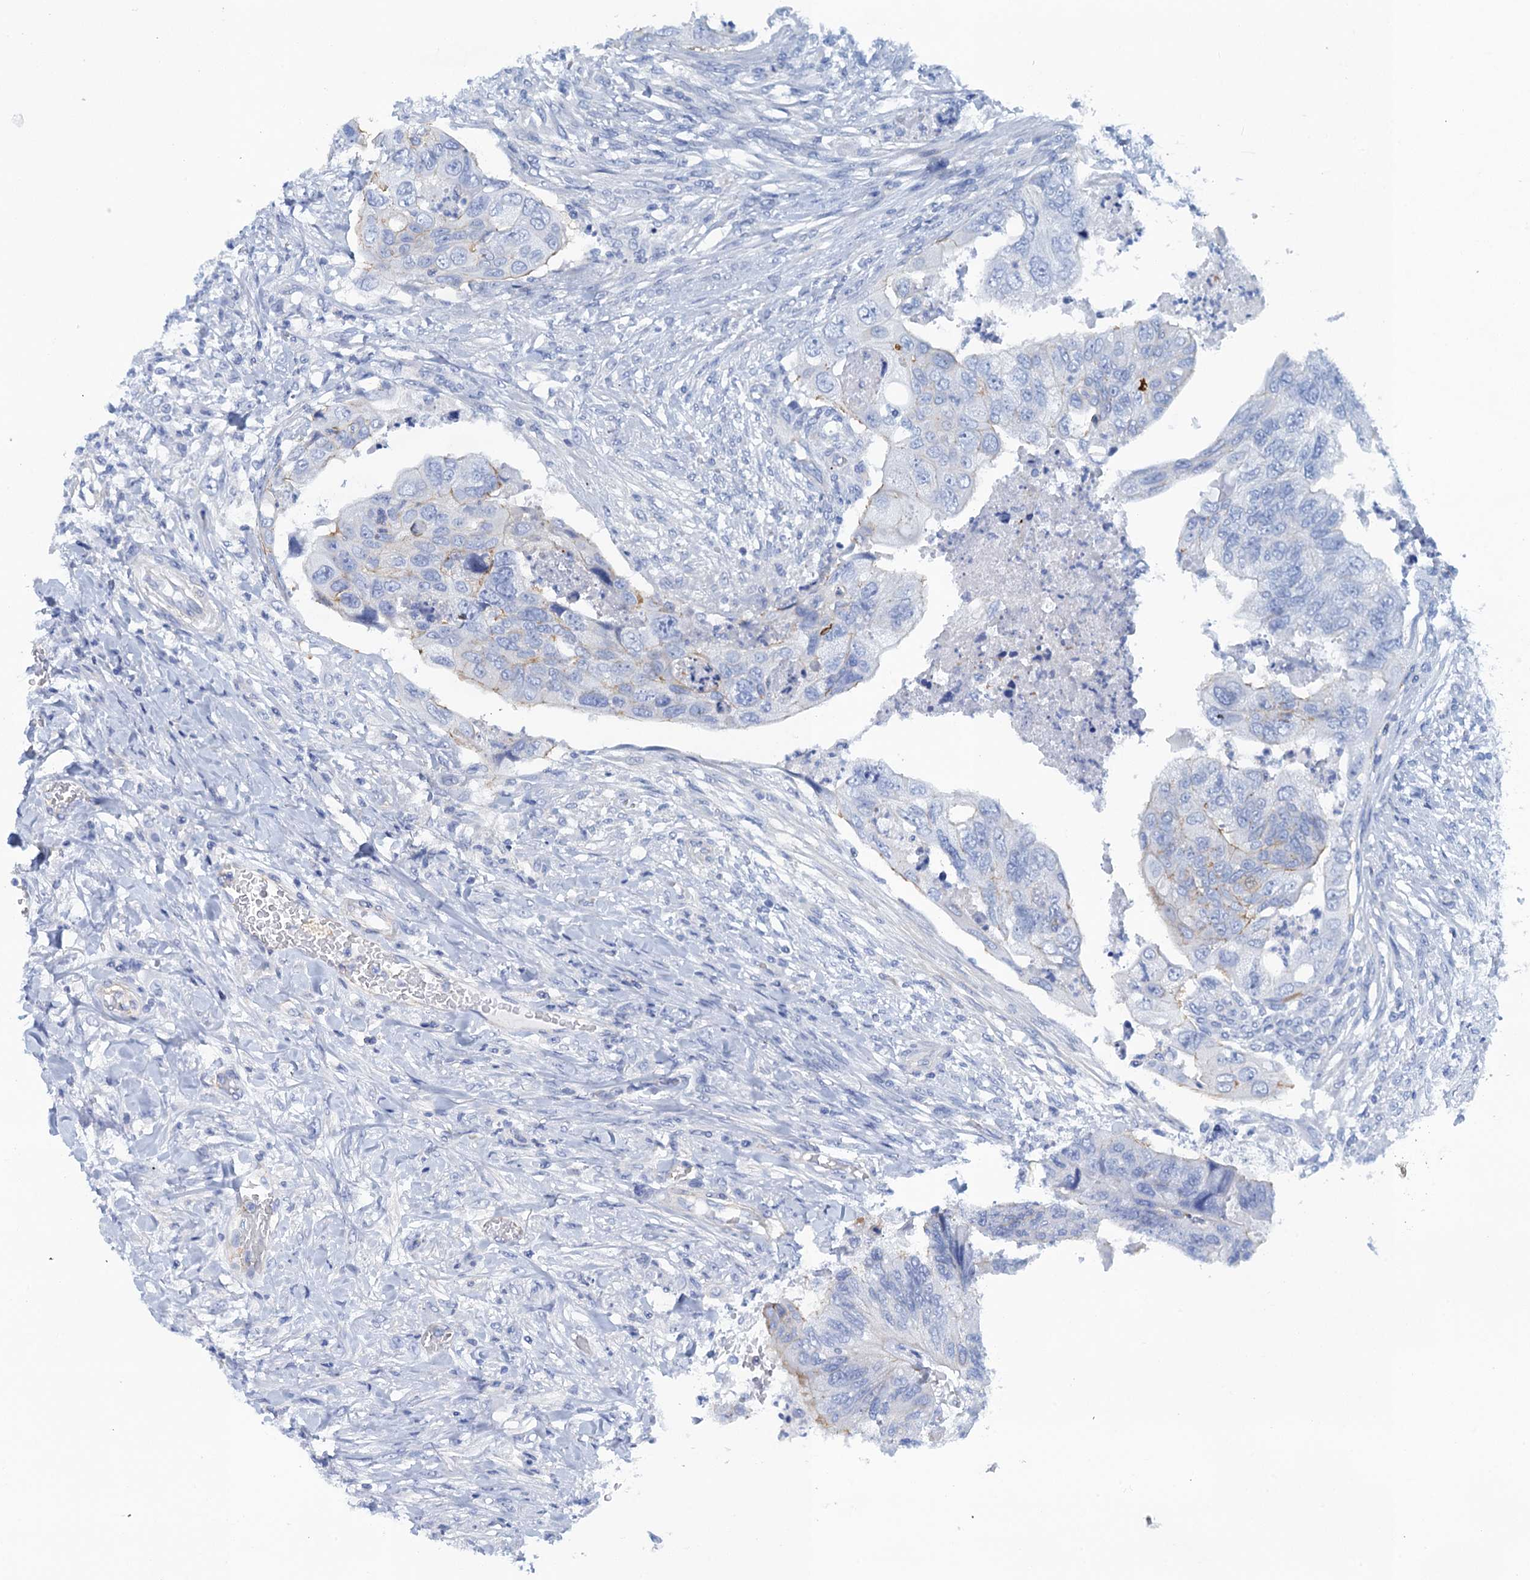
{"staining": {"intensity": "negative", "quantity": "none", "location": "none"}, "tissue": "colorectal cancer", "cell_type": "Tumor cells", "image_type": "cancer", "snomed": [{"axis": "morphology", "description": "Adenocarcinoma, NOS"}, {"axis": "topography", "description": "Rectum"}], "caption": "There is no significant expression in tumor cells of colorectal cancer (adenocarcinoma).", "gene": "CALML5", "patient": {"sex": "male", "age": 63}}